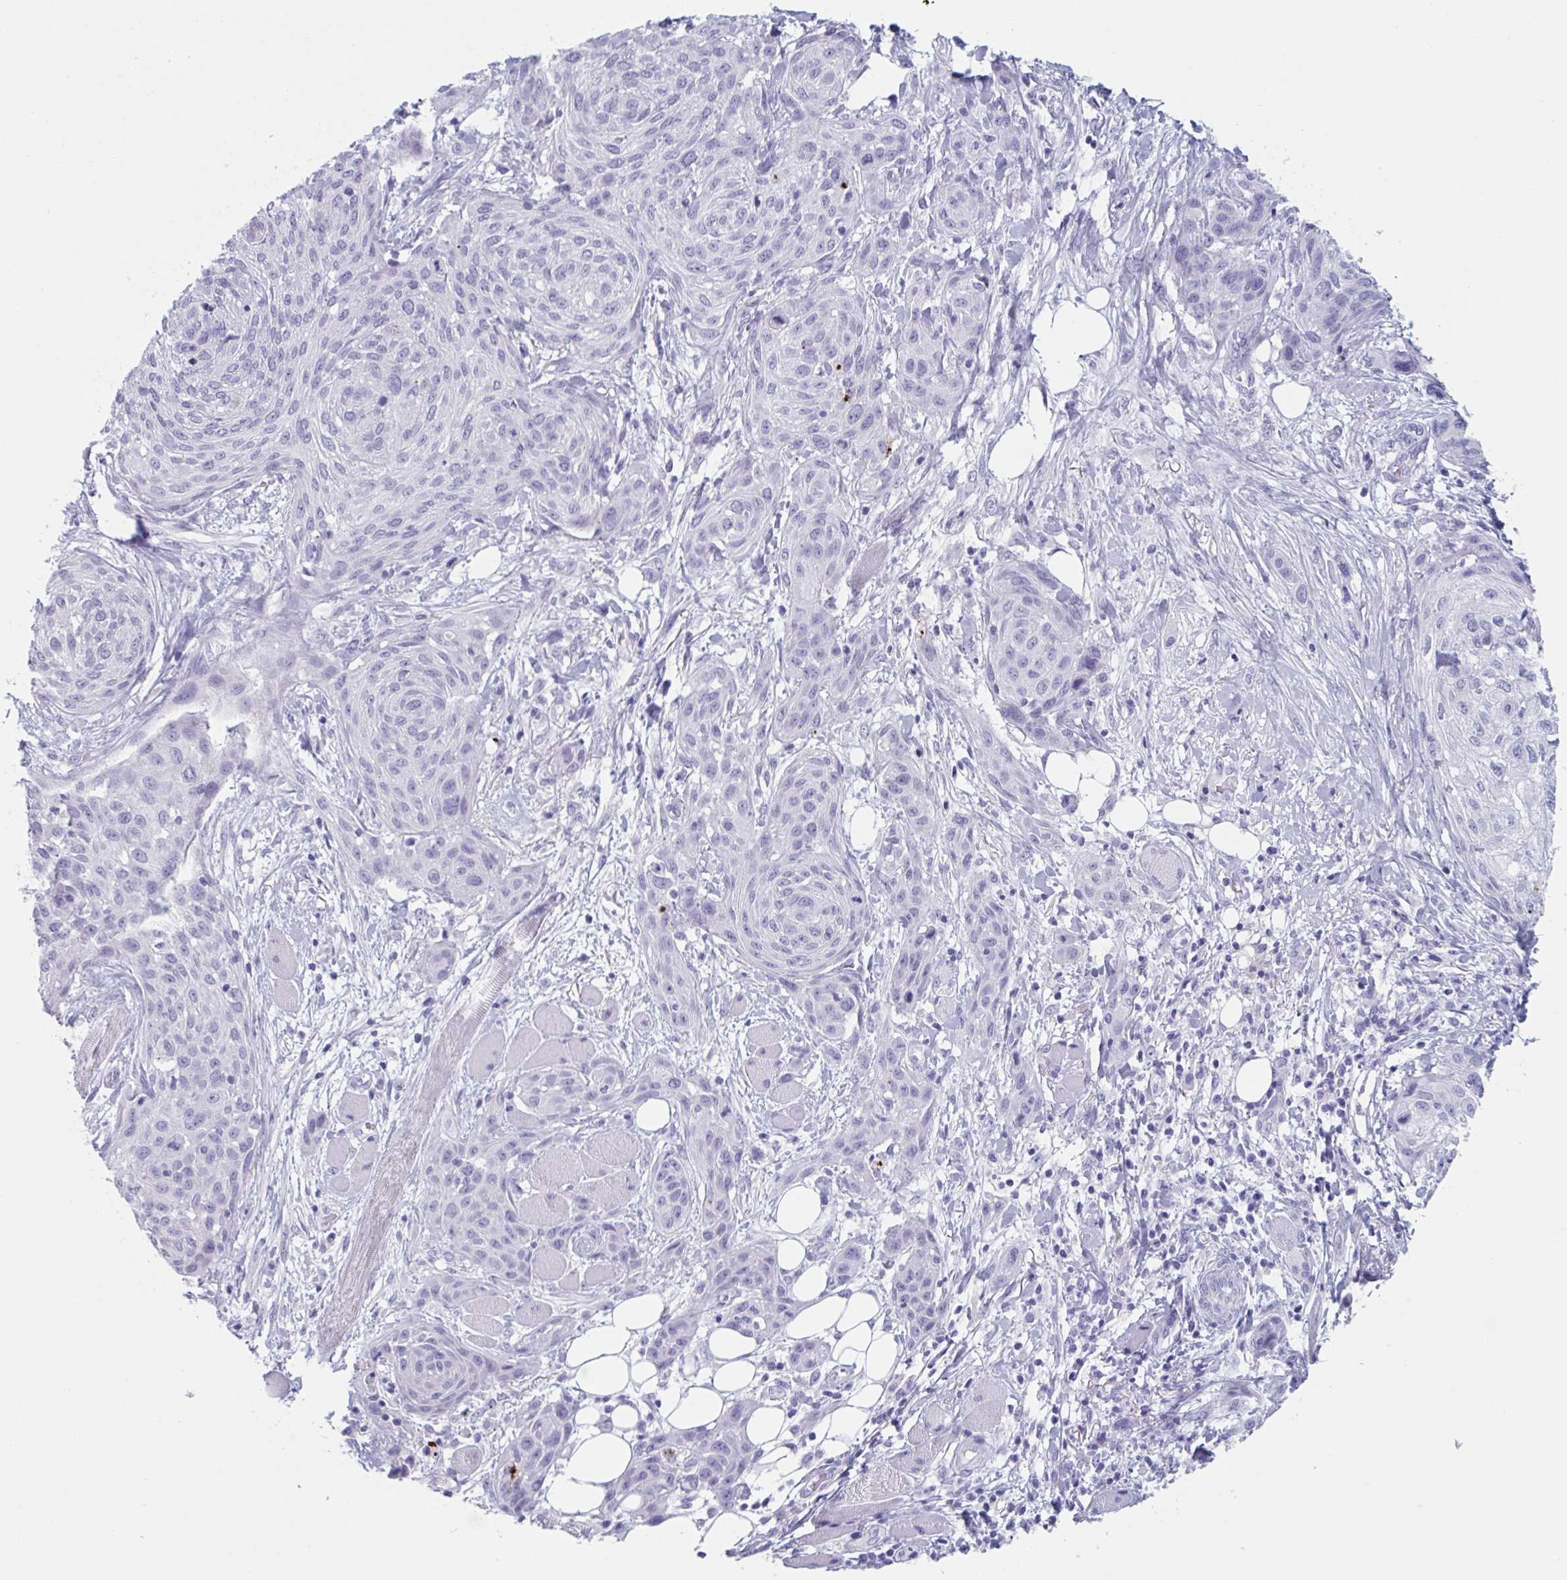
{"staining": {"intensity": "negative", "quantity": "none", "location": "none"}, "tissue": "skin cancer", "cell_type": "Tumor cells", "image_type": "cancer", "snomed": [{"axis": "morphology", "description": "Squamous cell carcinoma, NOS"}, {"axis": "topography", "description": "Skin"}], "caption": "DAB (3,3'-diaminobenzidine) immunohistochemical staining of skin squamous cell carcinoma demonstrates no significant expression in tumor cells.", "gene": "HSD11B2", "patient": {"sex": "female", "age": 87}}